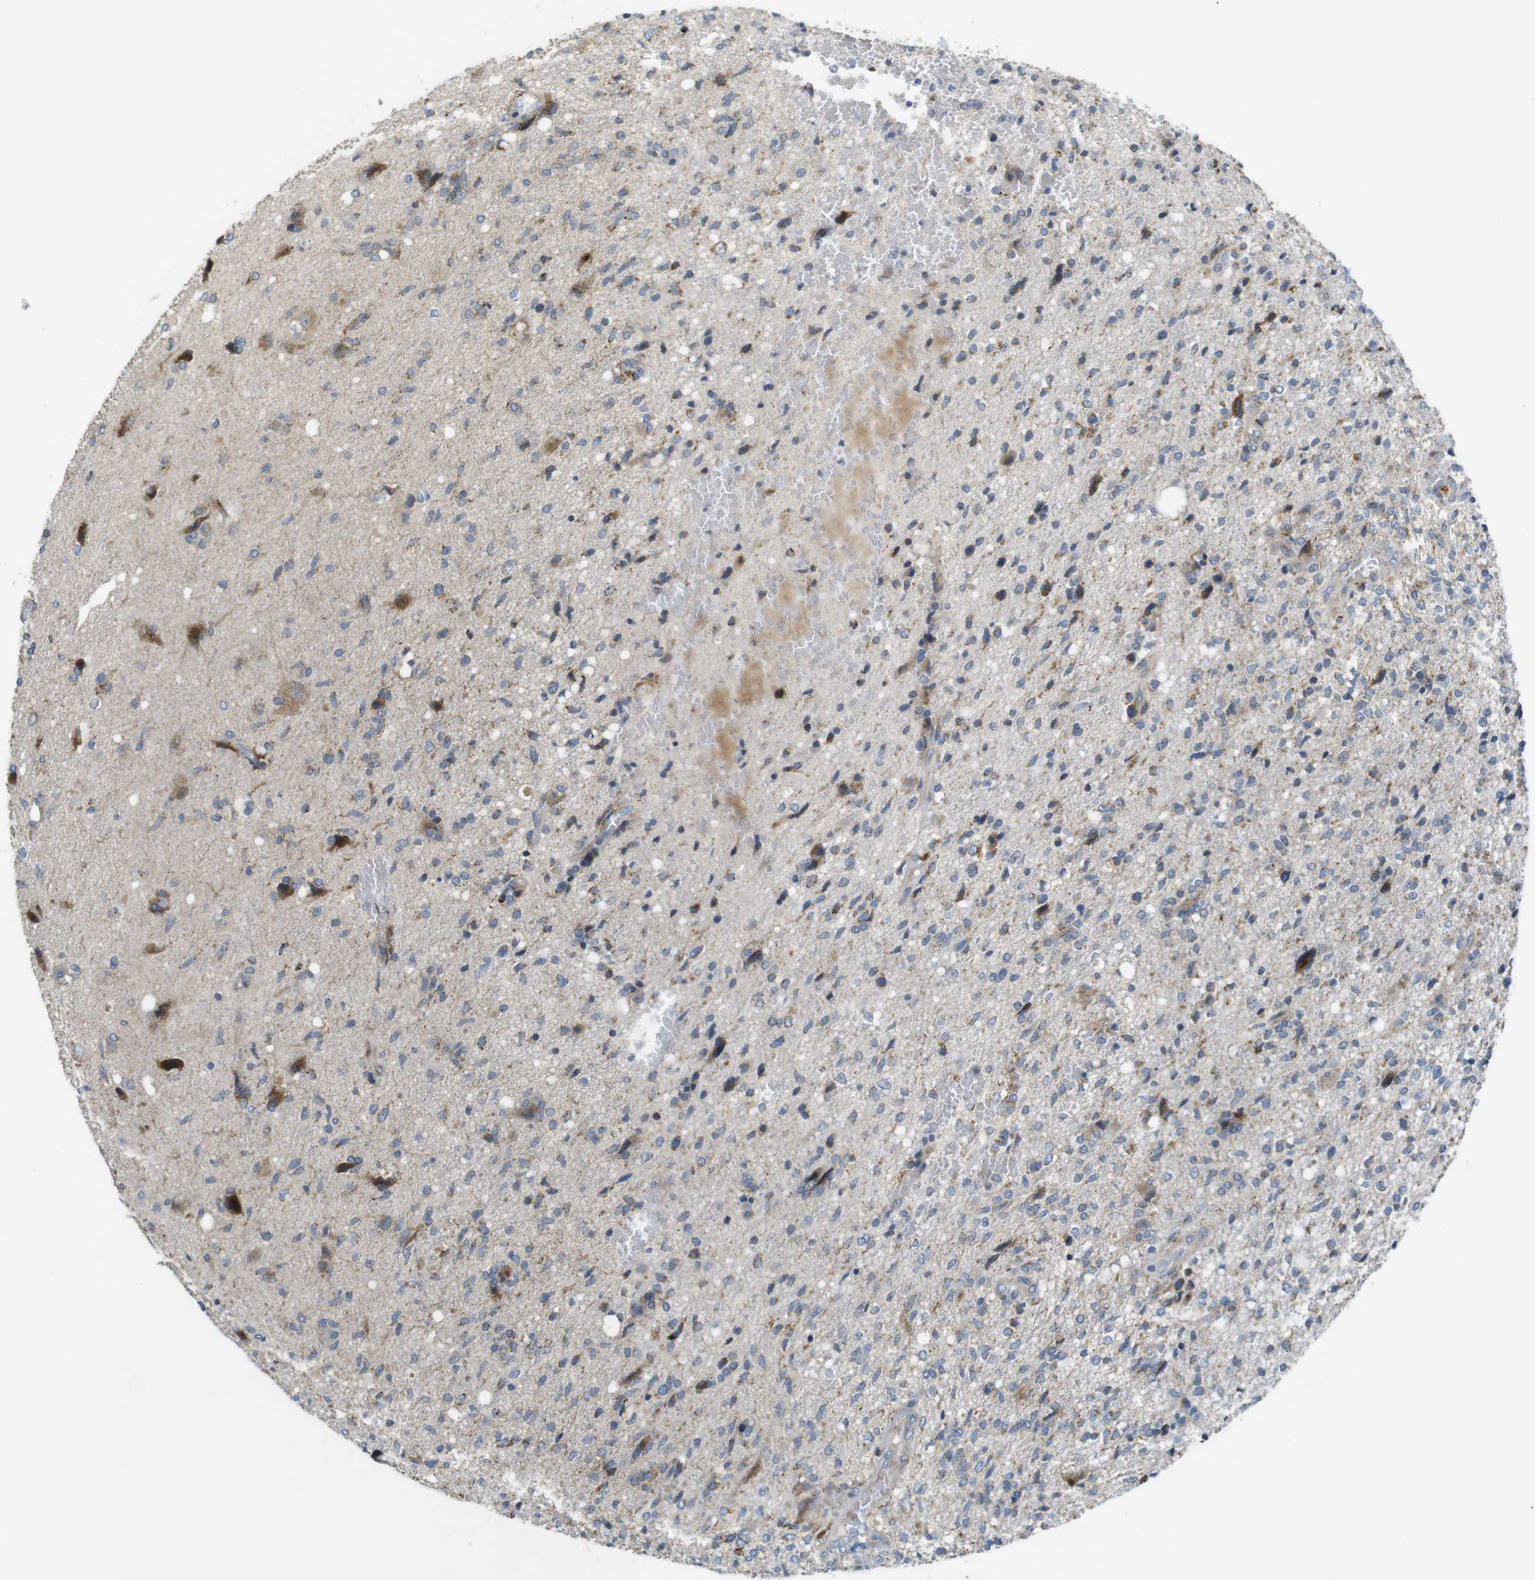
{"staining": {"intensity": "moderate", "quantity": "<25%", "location": "cytoplasmic/membranous"}, "tissue": "glioma", "cell_type": "Tumor cells", "image_type": "cancer", "snomed": [{"axis": "morphology", "description": "Glioma, malignant, High grade"}, {"axis": "topography", "description": "Brain"}], "caption": "This micrograph demonstrates IHC staining of human glioma, with low moderate cytoplasmic/membranous expression in about <25% of tumor cells.", "gene": "MARCHF1", "patient": {"sex": "female", "age": 59}}